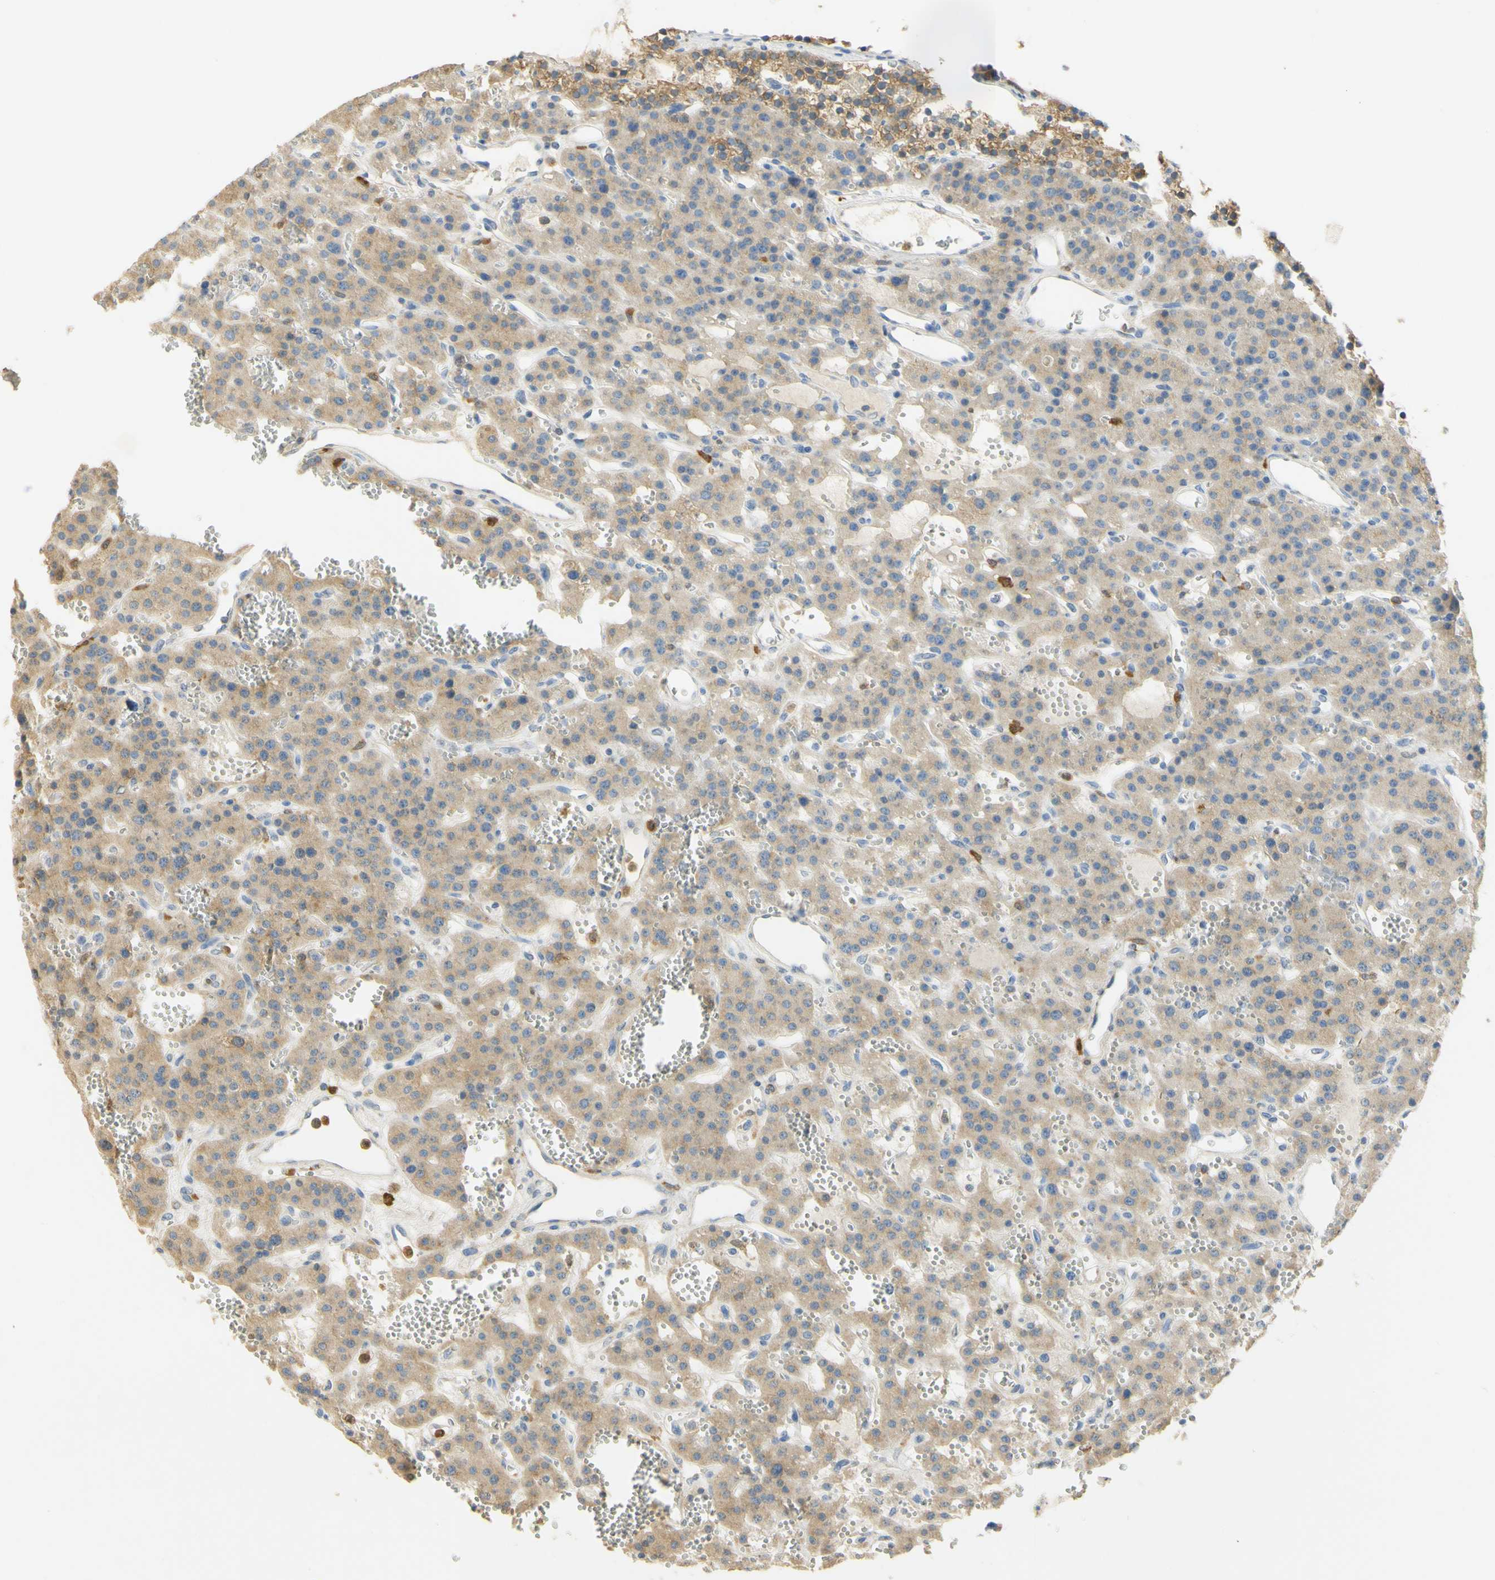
{"staining": {"intensity": "moderate", "quantity": ">75%", "location": "cytoplasmic/membranous"}, "tissue": "parathyroid gland", "cell_type": "Glandular cells", "image_type": "normal", "snomed": [{"axis": "morphology", "description": "Normal tissue, NOS"}, {"axis": "morphology", "description": "Adenoma, NOS"}, {"axis": "topography", "description": "Parathyroid gland"}], "caption": "Immunohistochemistry (DAB (3,3'-diaminobenzidine)) staining of benign parathyroid gland reveals moderate cytoplasmic/membranous protein positivity in about >75% of glandular cells.", "gene": "PAK1", "patient": {"sex": "female", "age": 81}}